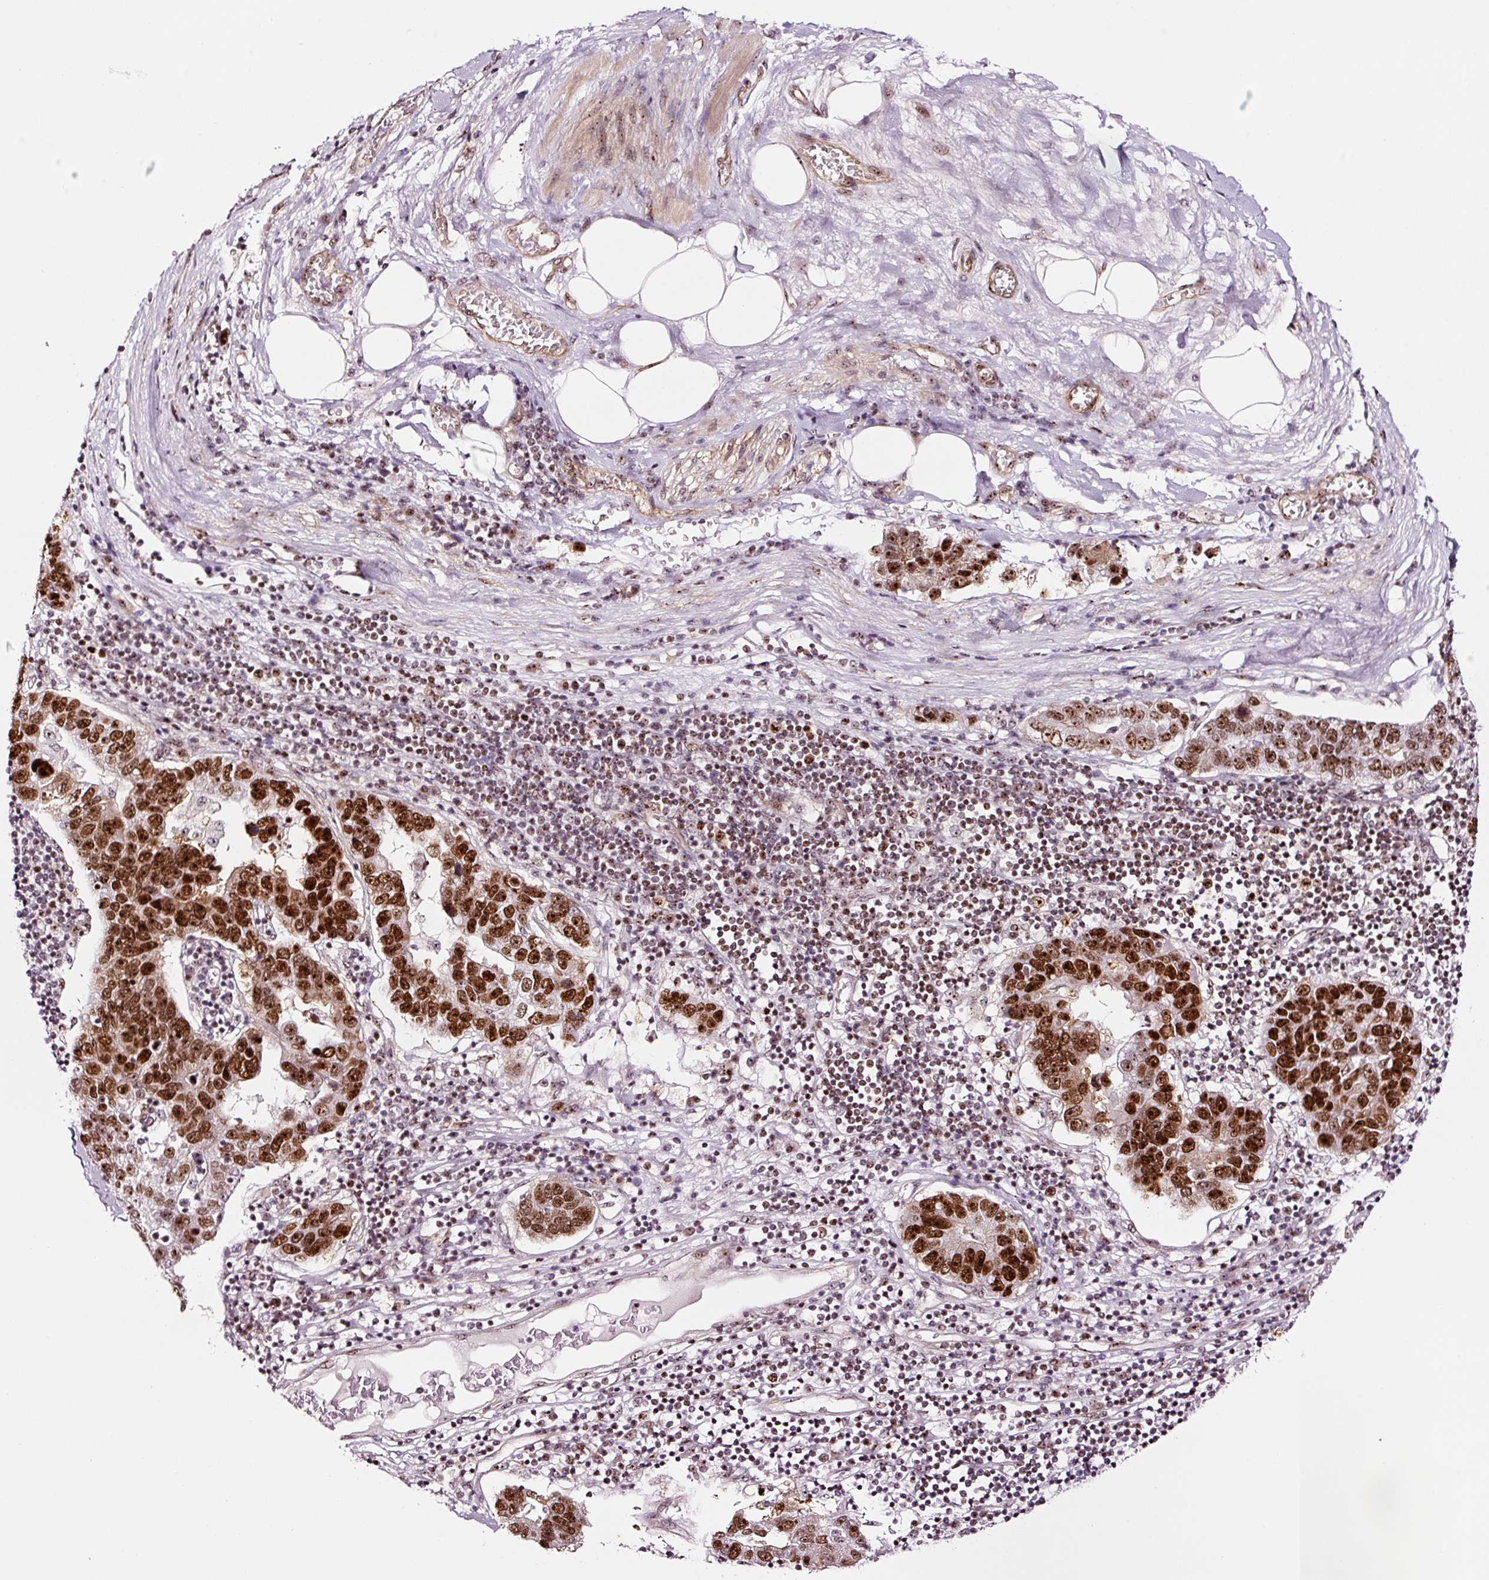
{"staining": {"intensity": "strong", "quantity": ">75%", "location": "nuclear"}, "tissue": "pancreatic cancer", "cell_type": "Tumor cells", "image_type": "cancer", "snomed": [{"axis": "morphology", "description": "Adenocarcinoma, NOS"}, {"axis": "topography", "description": "Pancreas"}], "caption": "Human pancreatic cancer stained with a brown dye displays strong nuclear positive staining in about >75% of tumor cells.", "gene": "GNL3", "patient": {"sex": "female", "age": 61}}